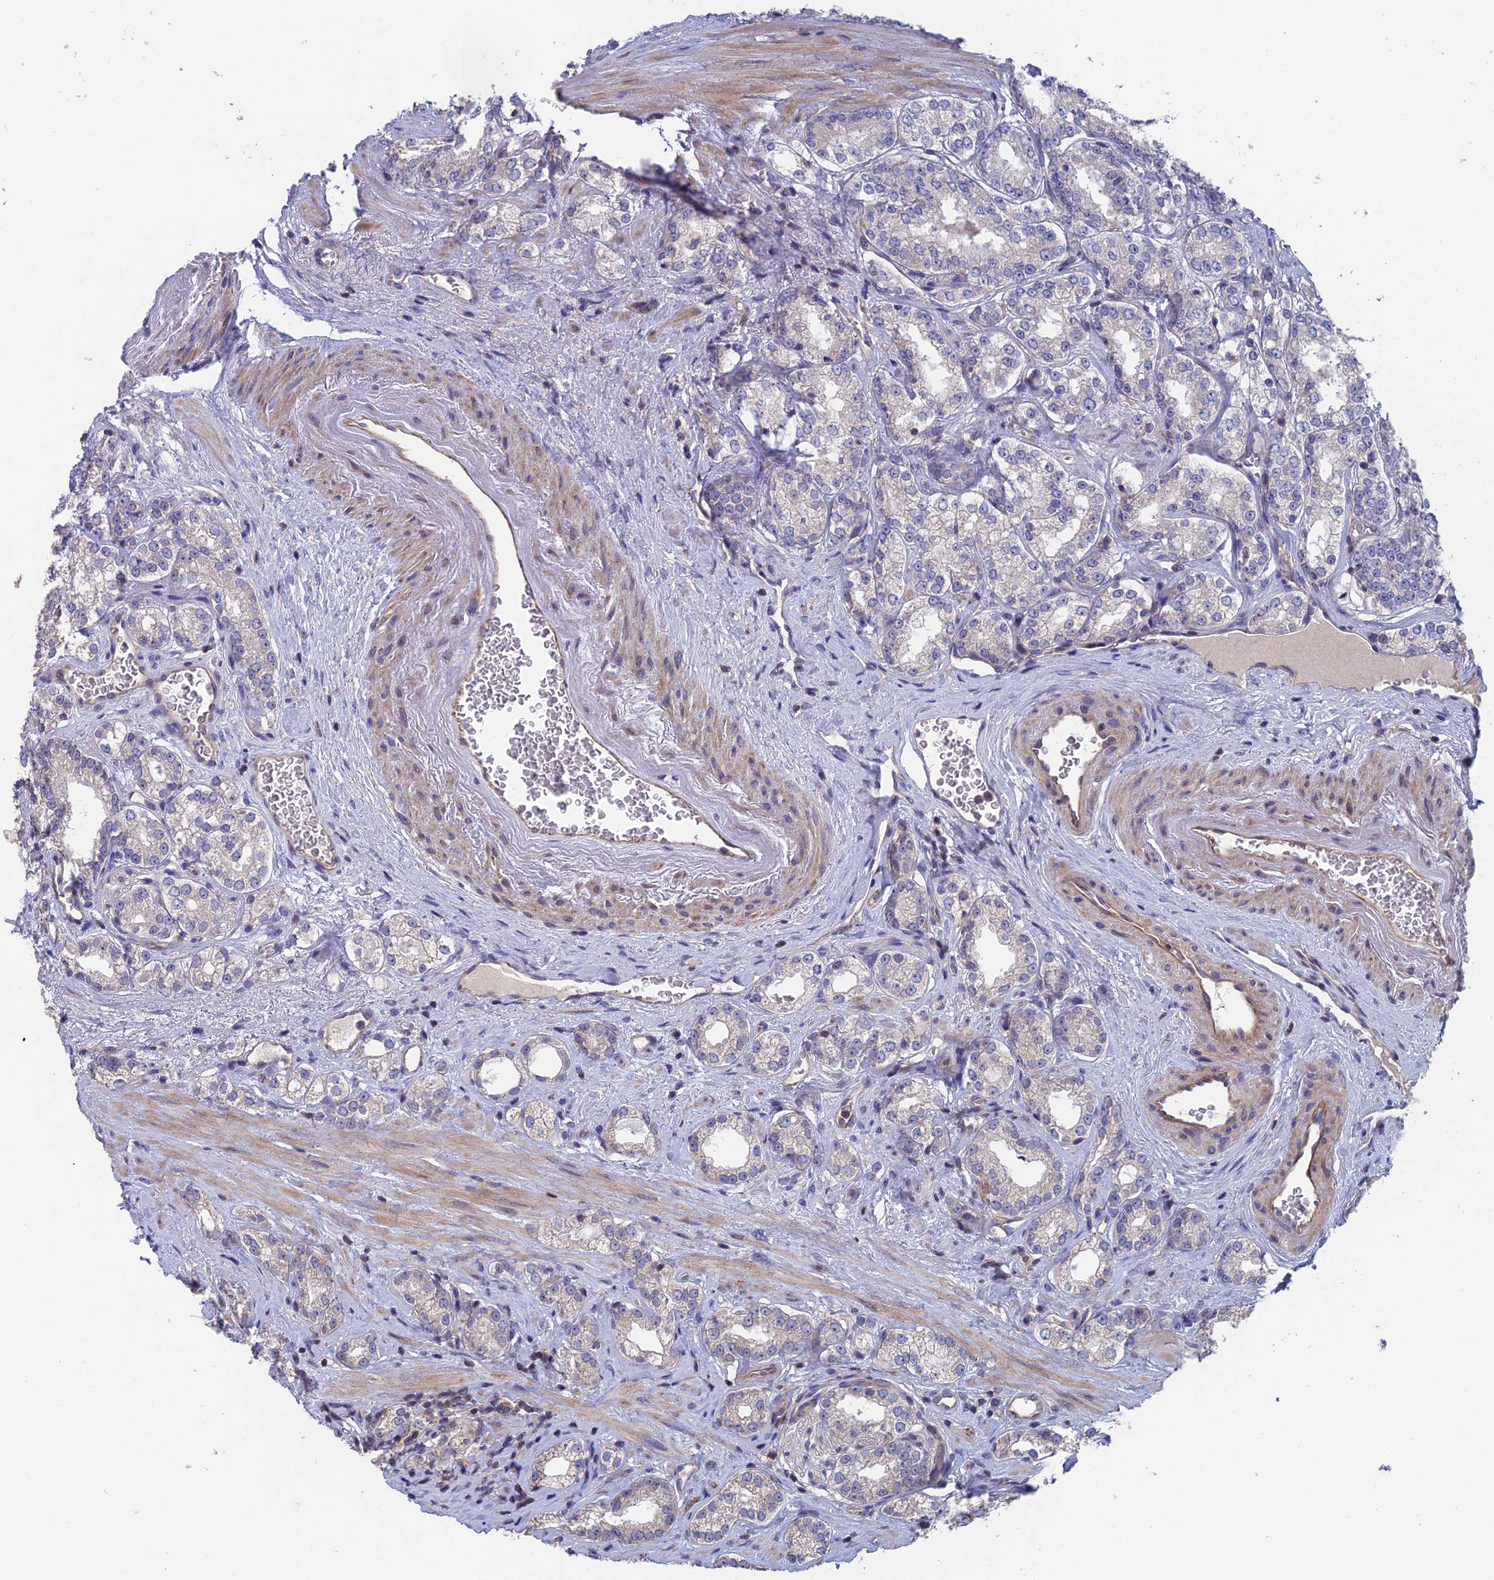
{"staining": {"intensity": "negative", "quantity": "none", "location": "none"}, "tissue": "prostate cancer", "cell_type": "Tumor cells", "image_type": "cancer", "snomed": [{"axis": "morphology", "description": "Normal tissue, NOS"}, {"axis": "morphology", "description": "Adenocarcinoma, High grade"}, {"axis": "topography", "description": "Prostate"}], "caption": "Immunohistochemistry (IHC) of prostate cancer (adenocarcinoma (high-grade)) reveals no staining in tumor cells.", "gene": "USP37", "patient": {"sex": "male", "age": 83}}